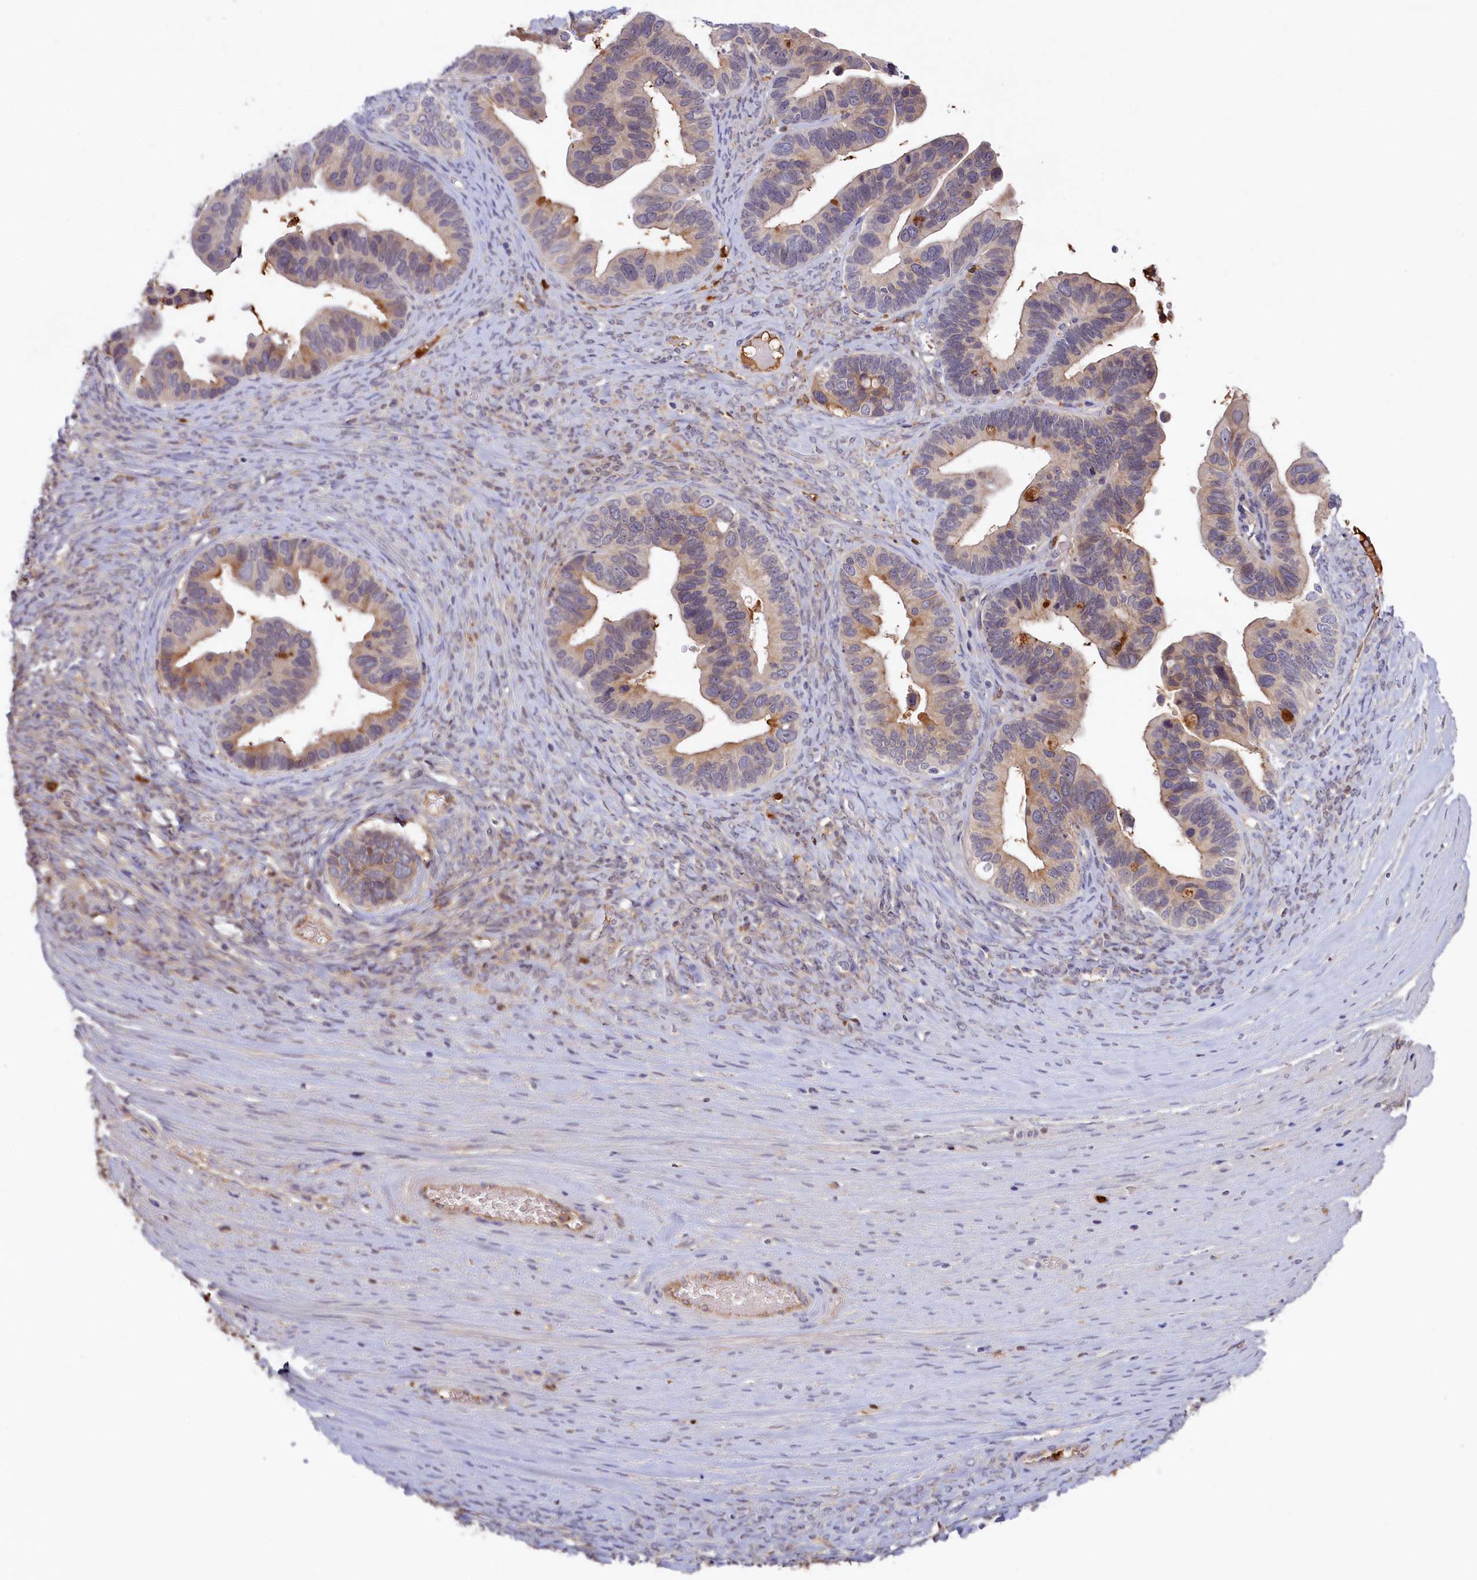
{"staining": {"intensity": "strong", "quantity": "<25%", "location": "cytoplasmic/membranous"}, "tissue": "ovarian cancer", "cell_type": "Tumor cells", "image_type": "cancer", "snomed": [{"axis": "morphology", "description": "Cystadenocarcinoma, serous, NOS"}, {"axis": "topography", "description": "Ovary"}], "caption": "Ovarian serous cystadenocarcinoma stained for a protein (brown) reveals strong cytoplasmic/membranous positive staining in about <25% of tumor cells.", "gene": "ADGRD1", "patient": {"sex": "female", "age": 56}}